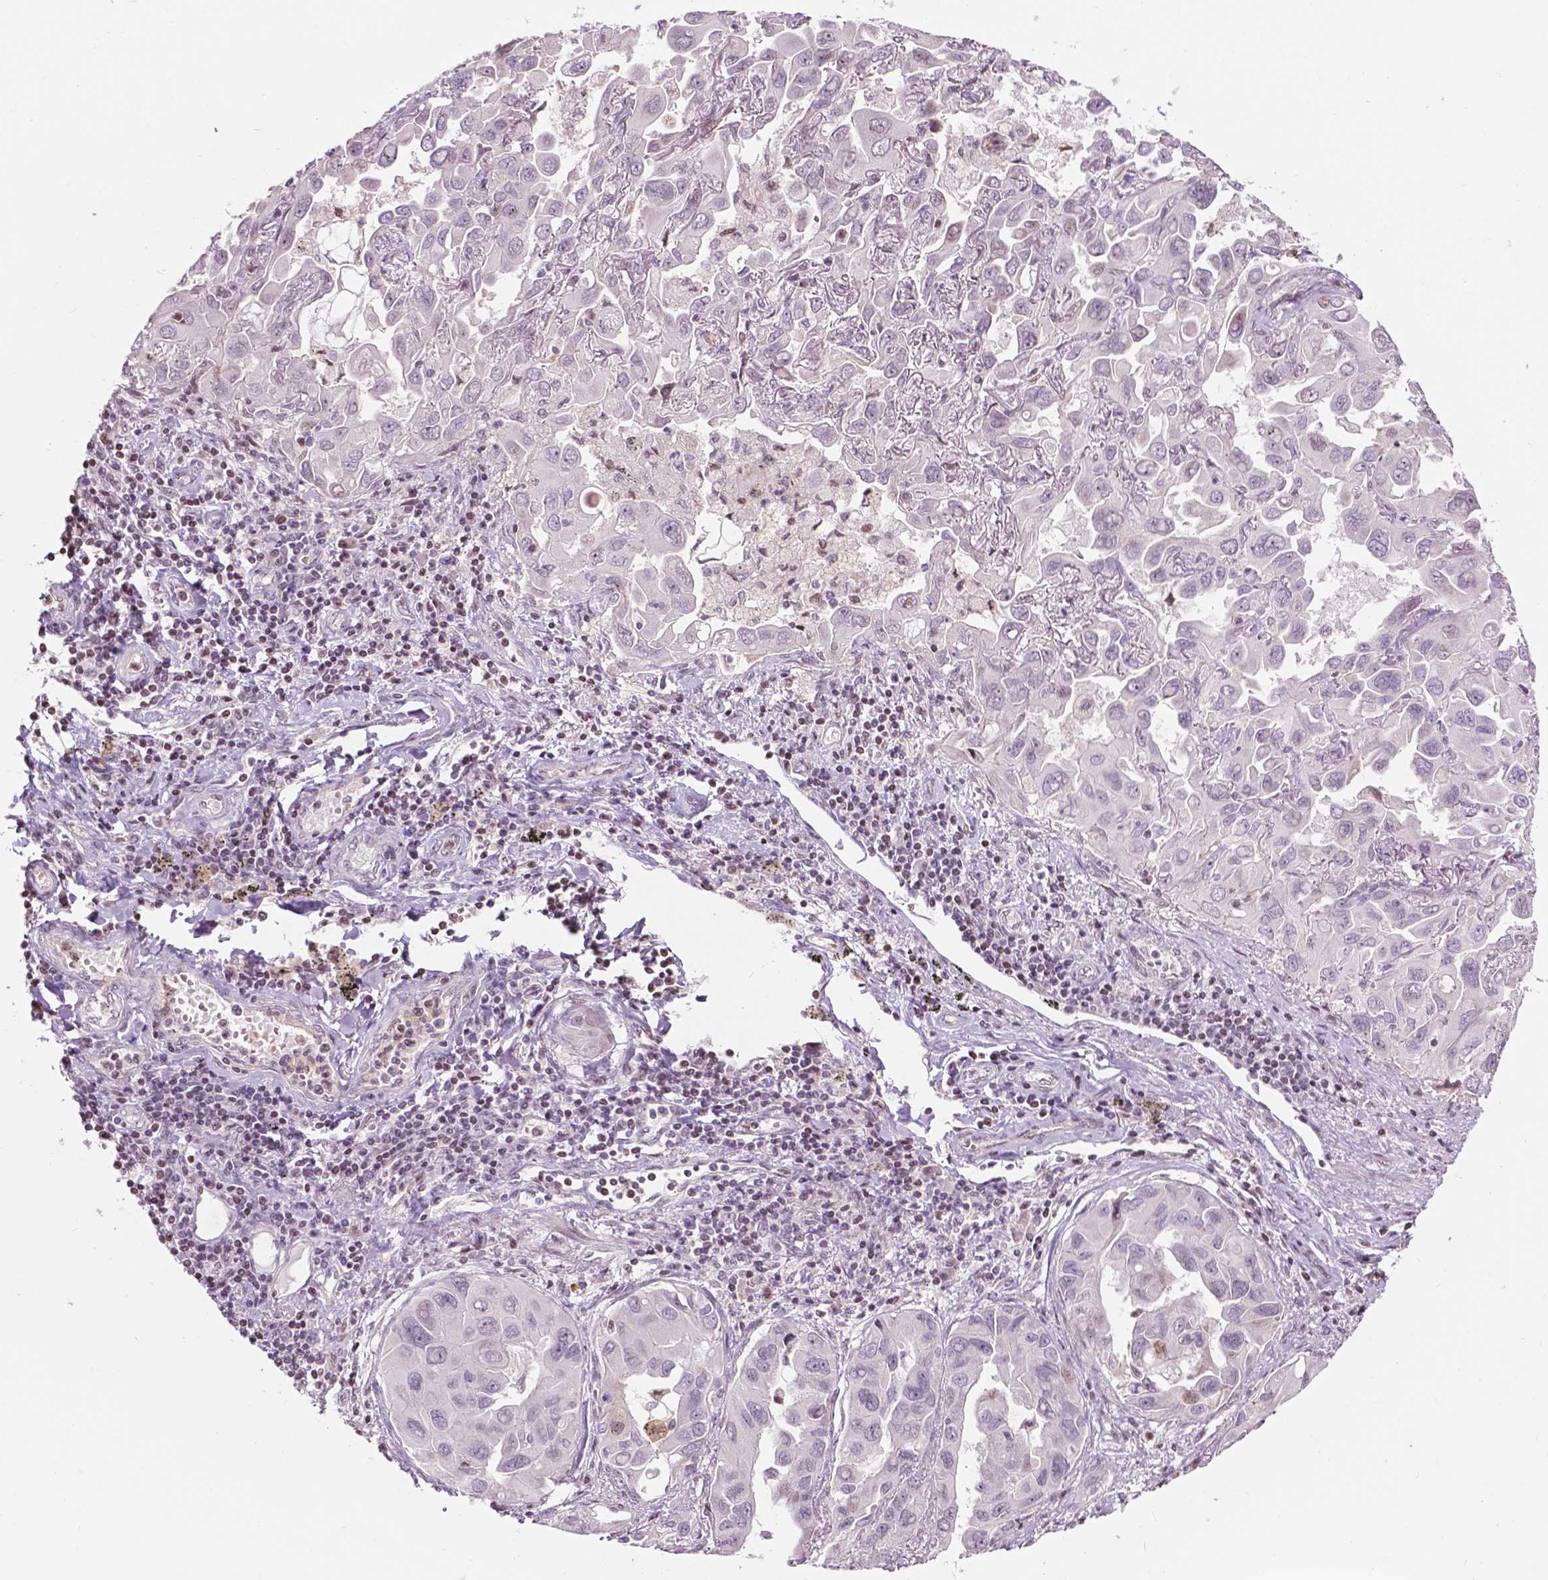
{"staining": {"intensity": "negative", "quantity": "none", "location": "none"}, "tissue": "lung cancer", "cell_type": "Tumor cells", "image_type": "cancer", "snomed": [{"axis": "morphology", "description": "Adenocarcinoma, NOS"}, {"axis": "topography", "description": "Lung"}], "caption": "The histopathology image reveals no staining of tumor cells in adenocarcinoma (lung). (DAB (3,3'-diaminobenzidine) IHC with hematoxylin counter stain).", "gene": "PTPN18", "patient": {"sex": "male", "age": 64}}